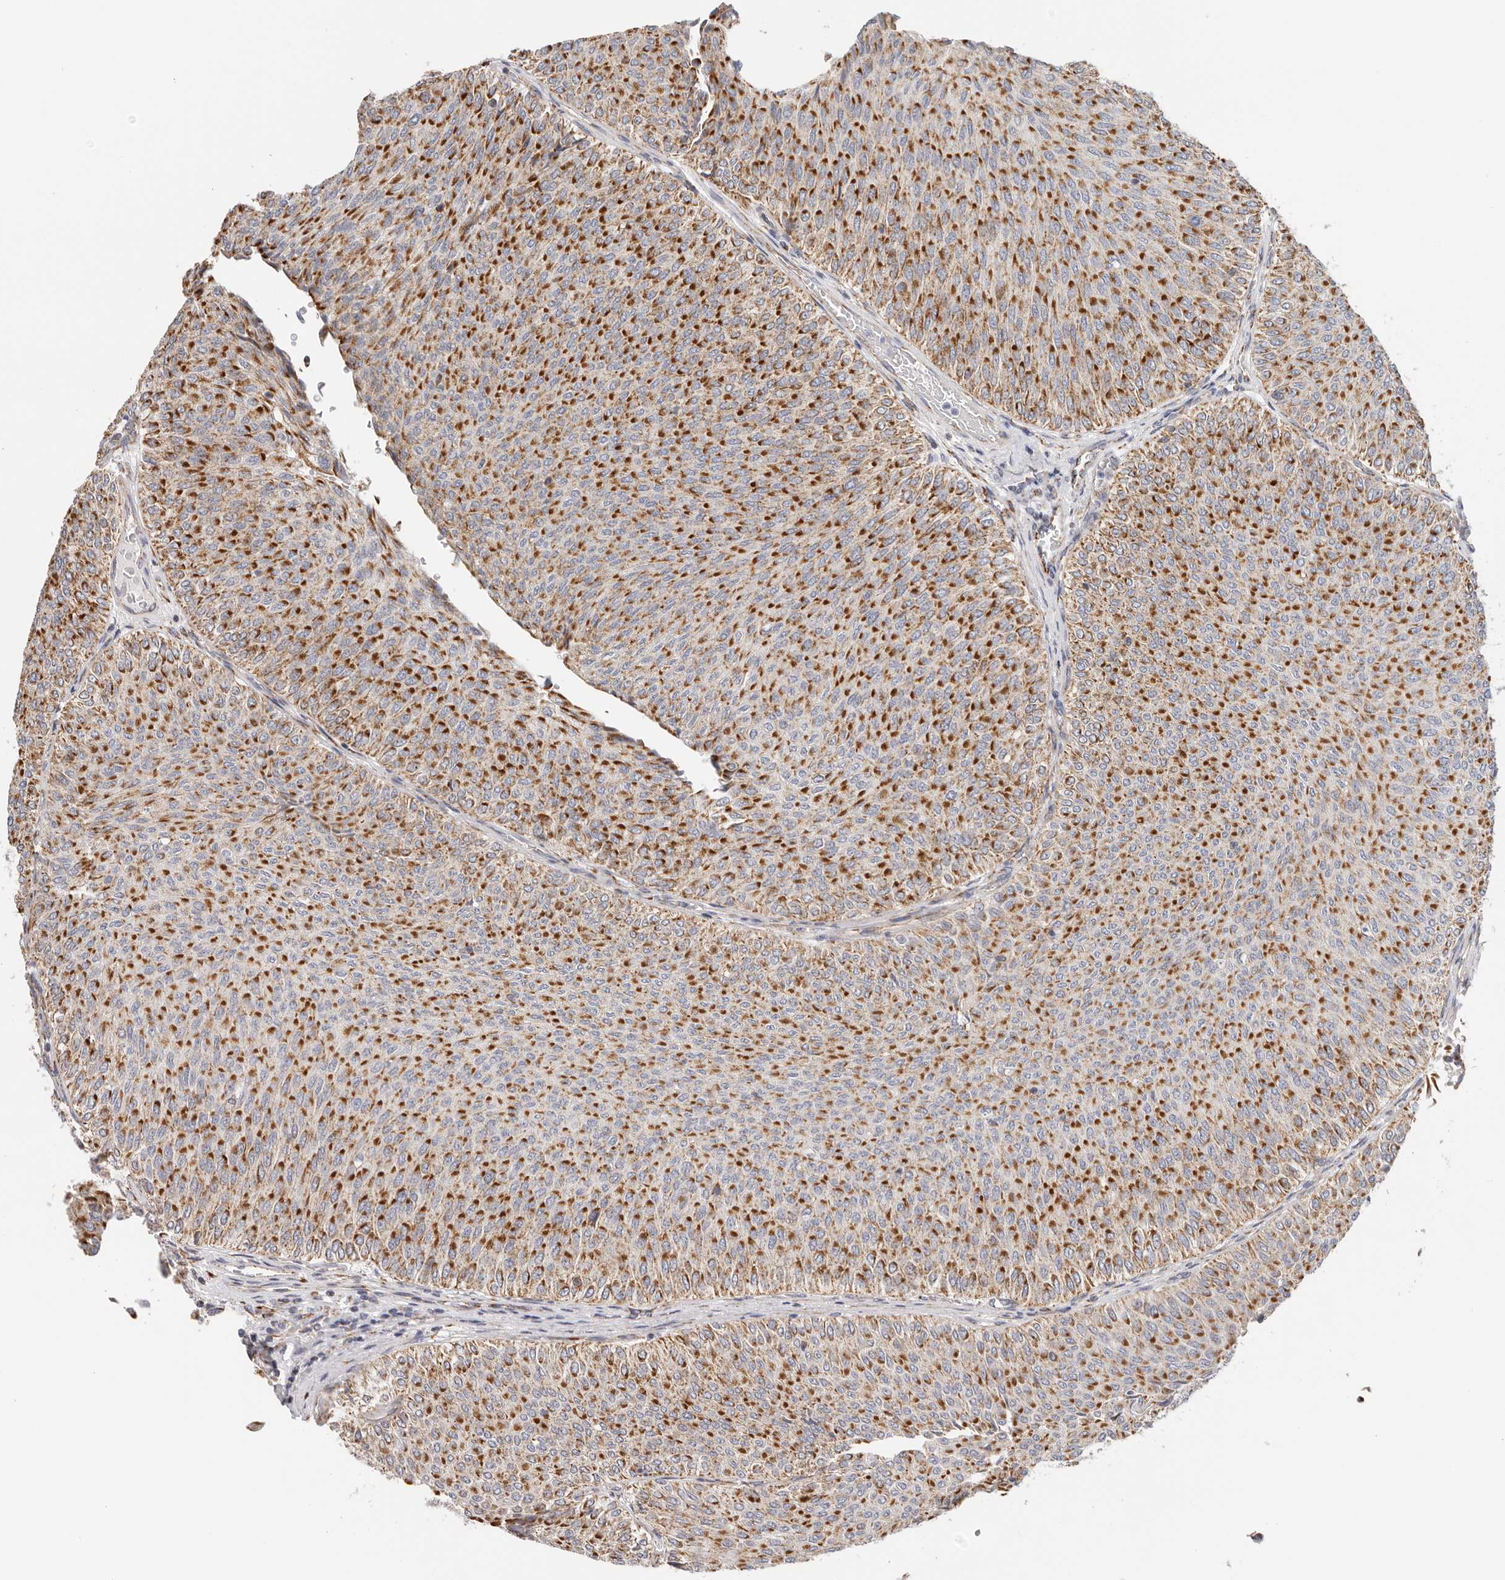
{"staining": {"intensity": "strong", "quantity": "25%-75%", "location": "cytoplasmic/membranous"}, "tissue": "urothelial cancer", "cell_type": "Tumor cells", "image_type": "cancer", "snomed": [{"axis": "morphology", "description": "Urothelial carcinoma, Low grade"}, {"axis": "topography", "description": "Urinary bladder"}], "caption": "This is an image of immunohistochemistry (IHC) staining of urothelial carcinoma (low-grade), which shows strong expression in the cytoplasmic/membranous of tumor cells.", "gene": "AFDN", "patient": {"sex": "male", "age": 78}}